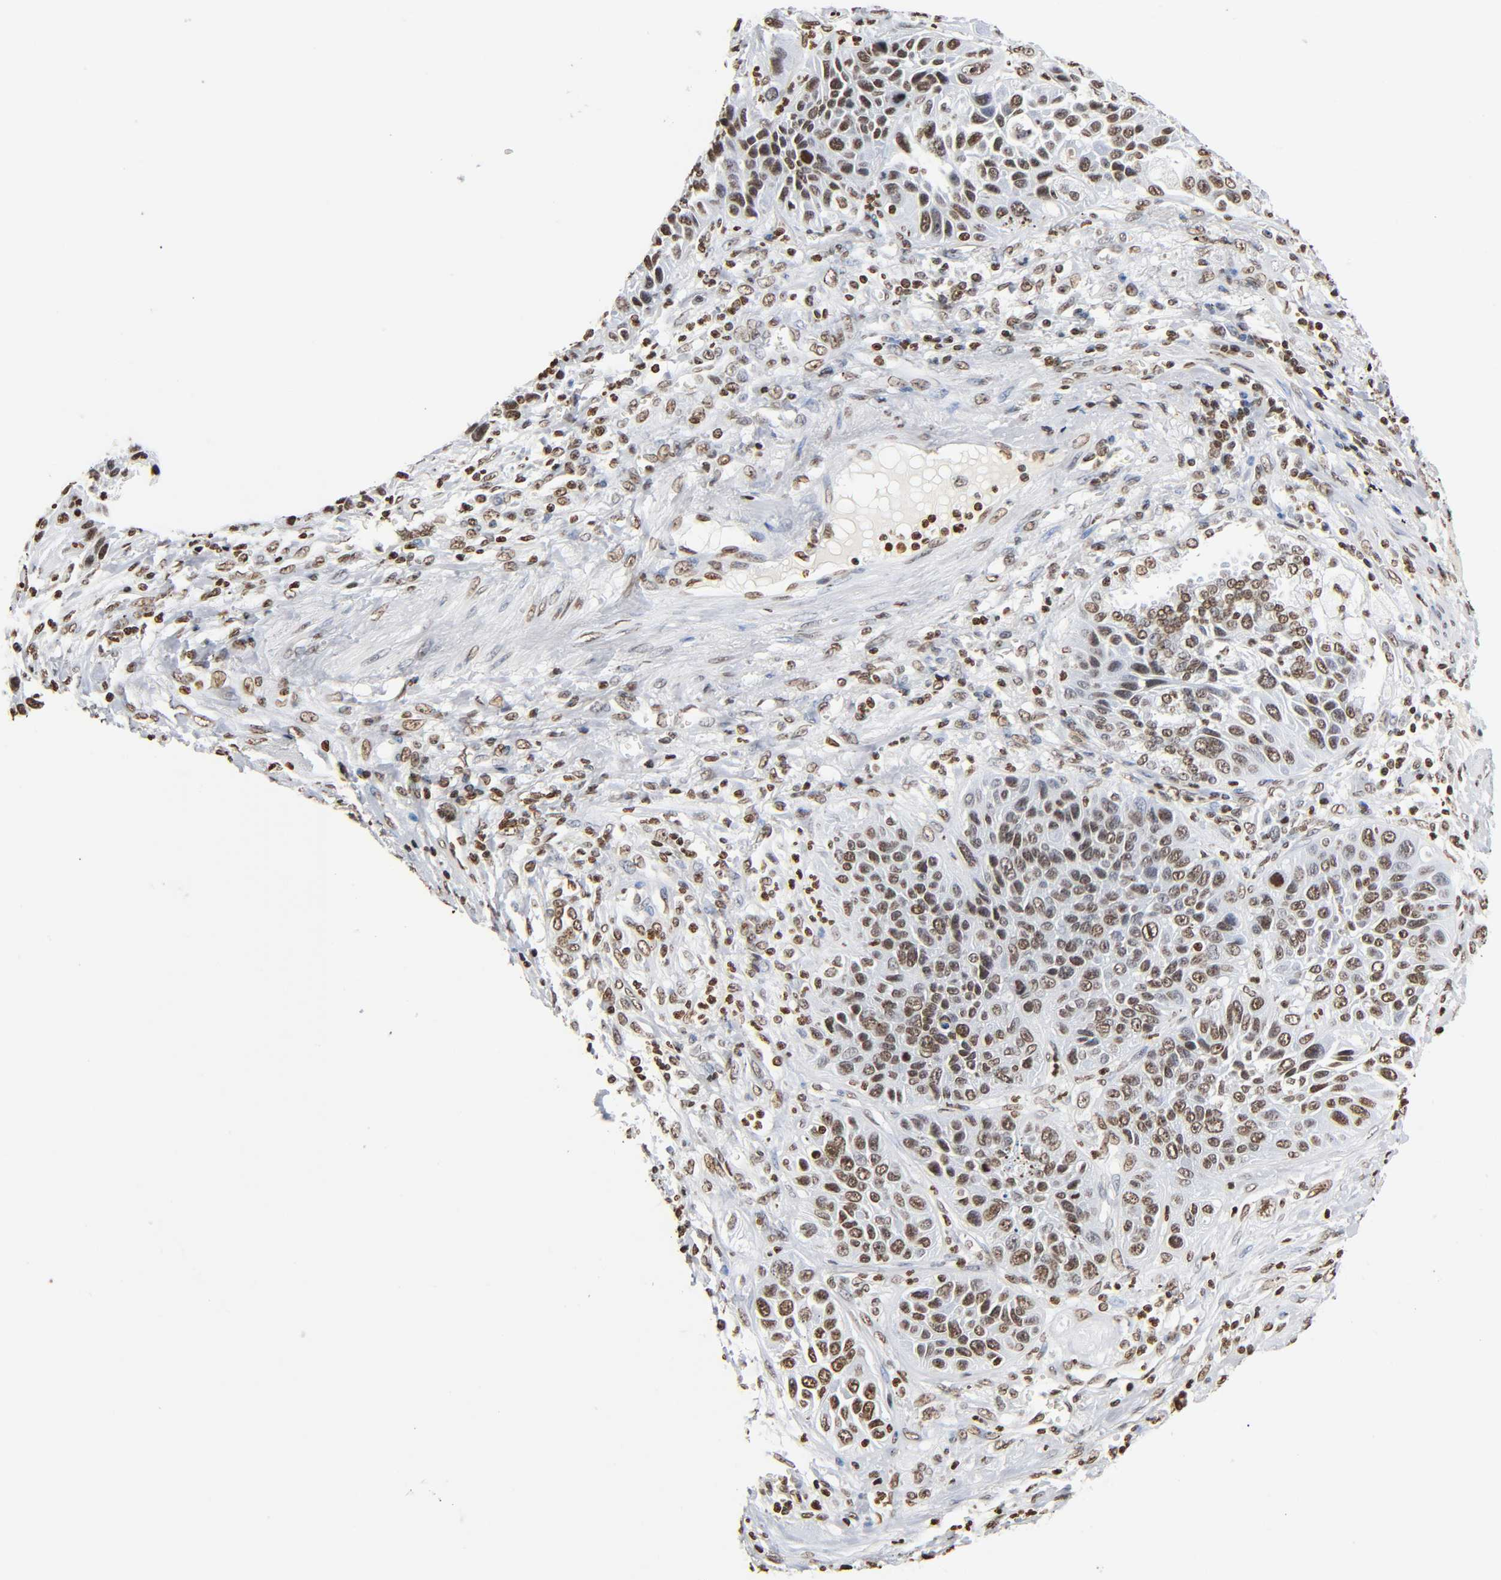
{"staining": {"intensity": "moderate", "quantity": ">75%", "location": "nuclear"}, "tissue": "lung cancer", "cell_type": "Tumor cells", "image_type": "cancer", "snomed": [{"axis": "morphology", "description": "Squamous cell carcinoma, NOS"}, {"axis": "topography", "description": "Lung"}], "caption": "Lung cancer (squamous cell carcinoma) stained with a brown dye reveals moderate nuclear positive positivity in about >75% of tumor cells.", "gene": "HOXA6", "patient": {"sex": "female", "age": 76}}